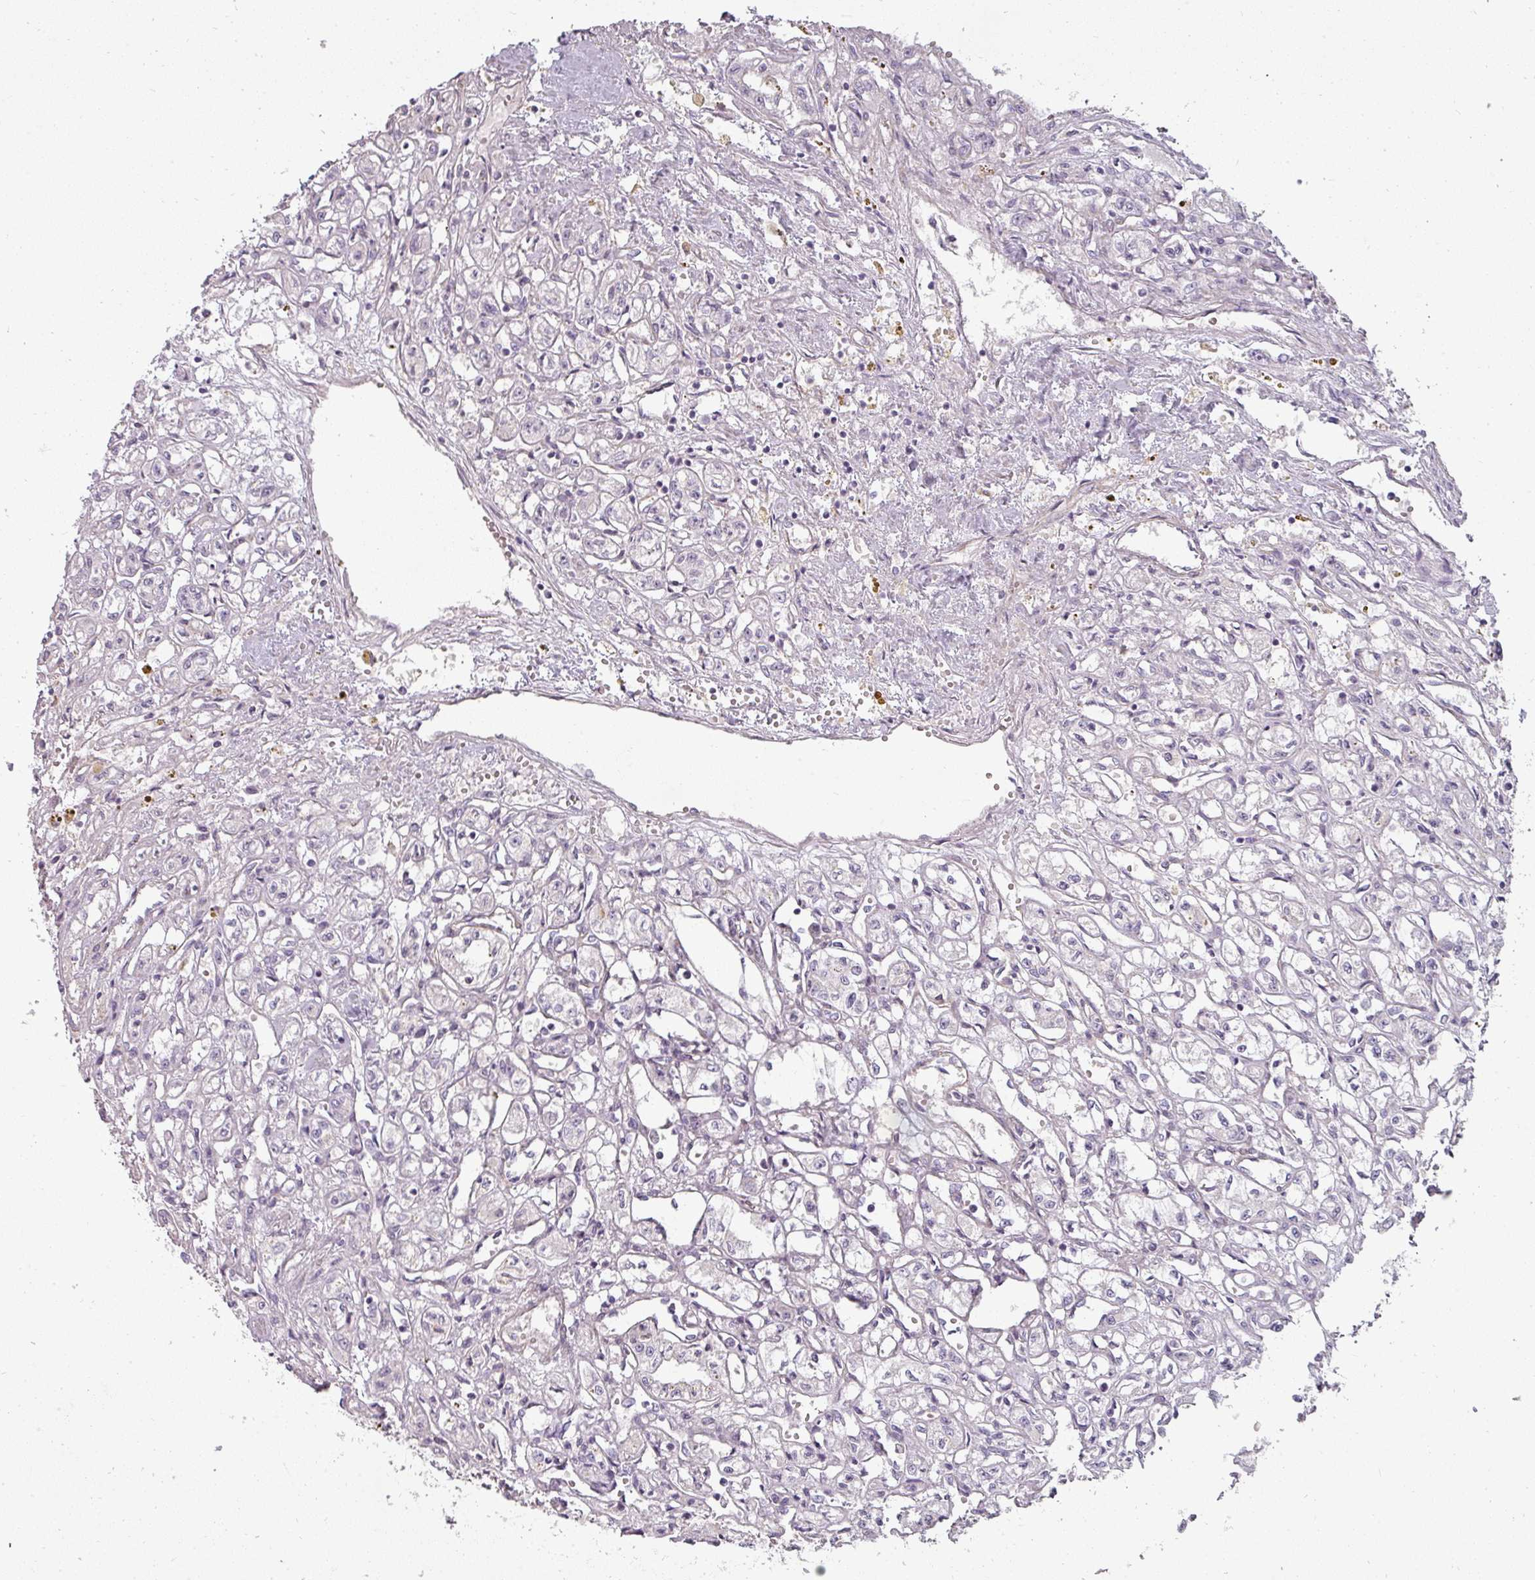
{"staining": {"intensity": "negative", "quantity": "none", "location": "none"}, "tissue": "renal cancer", "cell_type": "Tumor cells", "image_type": "cancer", "snomed": [{"axis": "morphology", "description": "Adenocarcinoma, NOS"}, {"axis": "topography", "description": "Kidney"}], "caption": "The histopathology image shows no significant positivity in tumor cells of adenocarcinoma (renal).", "gene": "ASB1", "patient": {"sex": "male", "age": 56}}